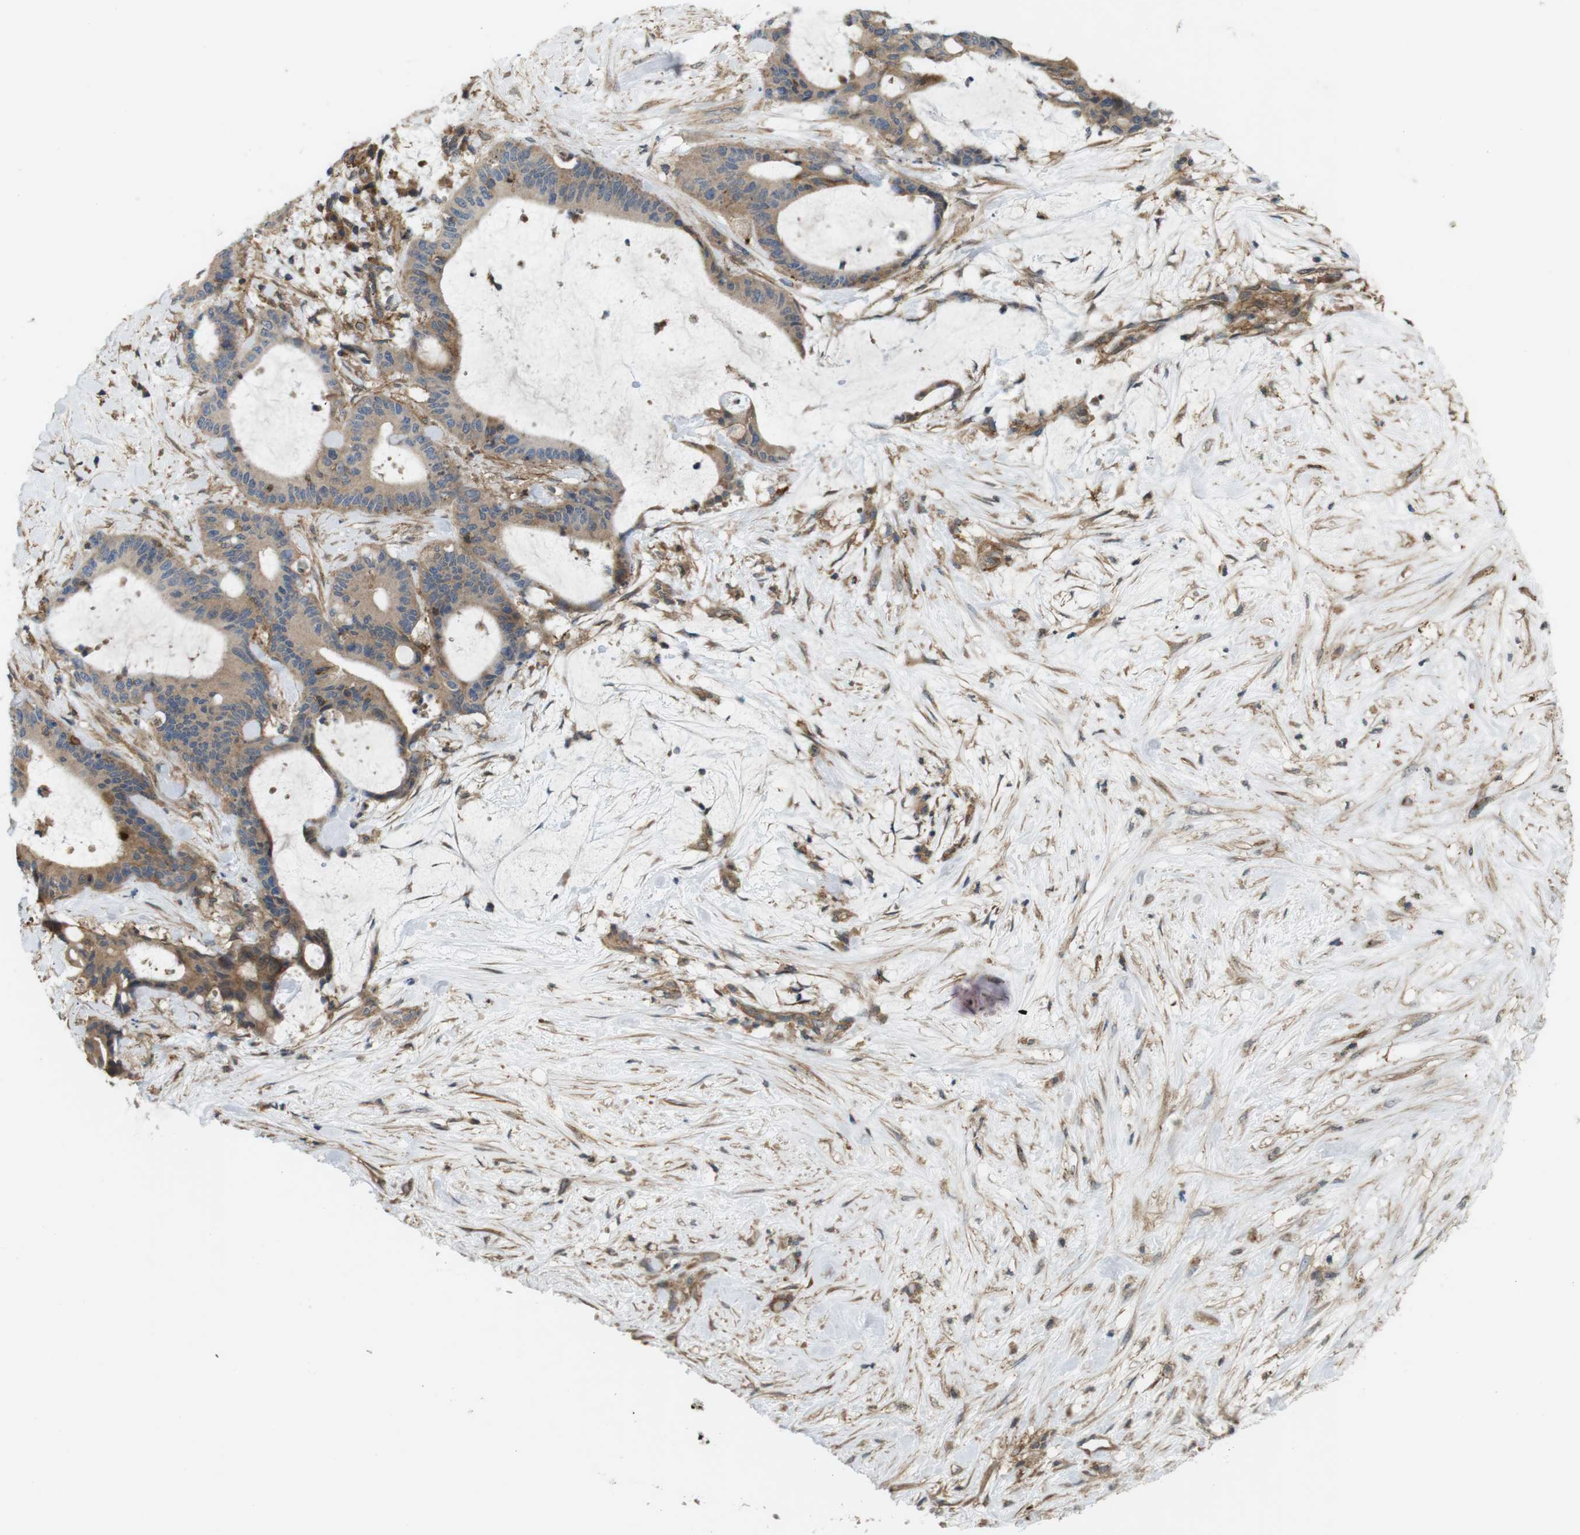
{"staining": {"intensity": "weak", "quantity": ">75%", "location": "cytoplasmic/membranous"}, "tissue": "liver cancer", "cell_type": "Tumor cells", "image_type": "cancer", "snomed": [{"axis": "morphology", "description": "Cholangiocarcinoma"}, {"axis": "topography", "description": "Liver"}], "caption": "Immunohistochemical staining of human liver cholangiocarcinoma exhibits low levels of weak cytoplasmic/membranous protein positivity in about >75% of tumor cells.", "gene": "DDAH2", "patient": {"sex": "female", "age": 73}}